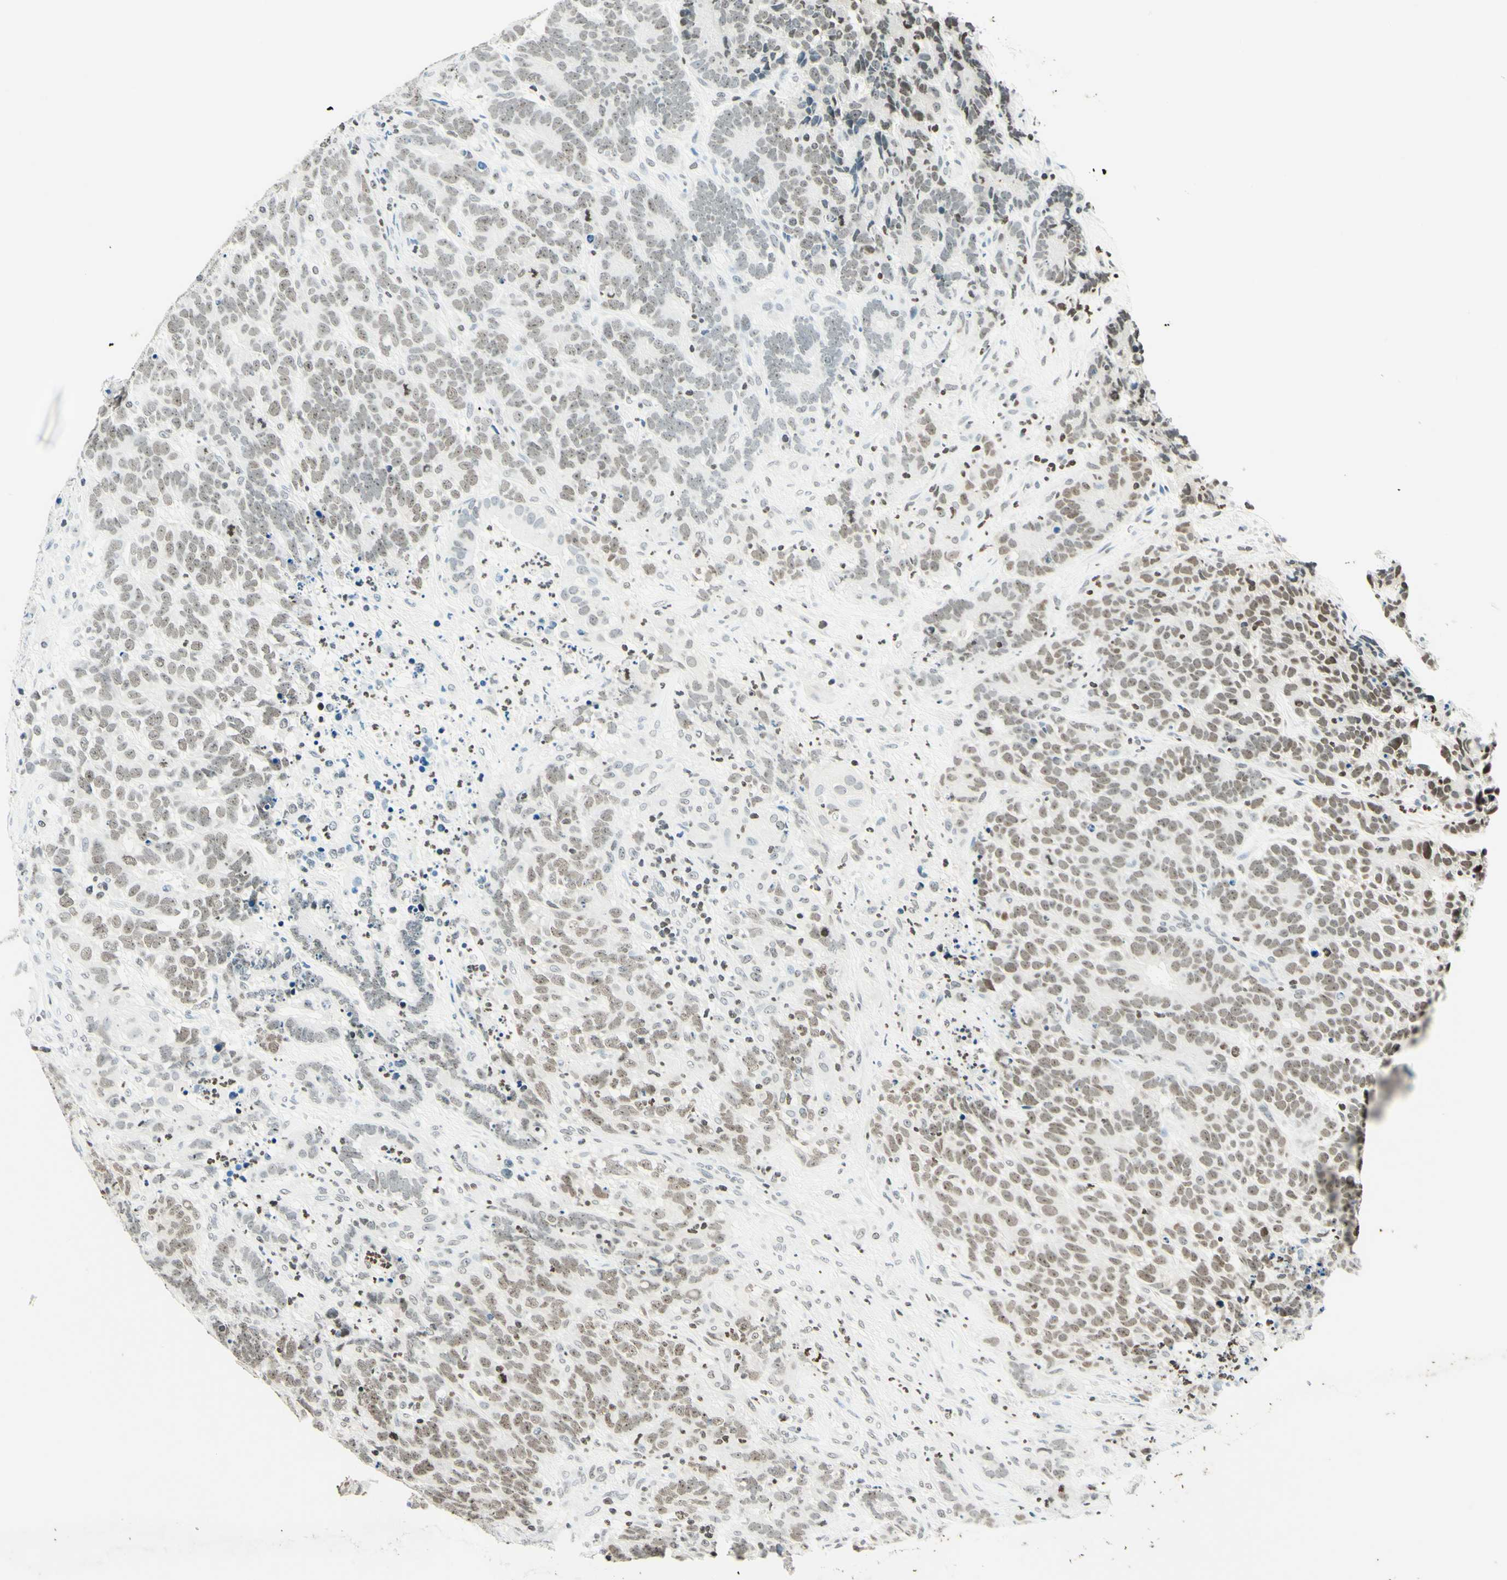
{"staining": {"intensity": "weak", "quantity": "25%-75%", "location": "nuclear"}, "tissue": "testis cancer", "cell_type": "Tumor cells", "image_type": "cancer", "snomed": [{"axis": "morphology", "description": "Carcinoma, Embryonal, NOS"}, {"axis": "topography", "description": "Testis"}], "caption": "Protein positivity by immunohistochemistry (IHC) exhibits weak nuclear expression in about 25%-75% of tumor cells in testis cancer (embryonal carcinoma). (Brightfield microscopy of DAB IHC at high magnification).", "gene": "MSH2", "patient": {"sex": "male", "age": 26}}